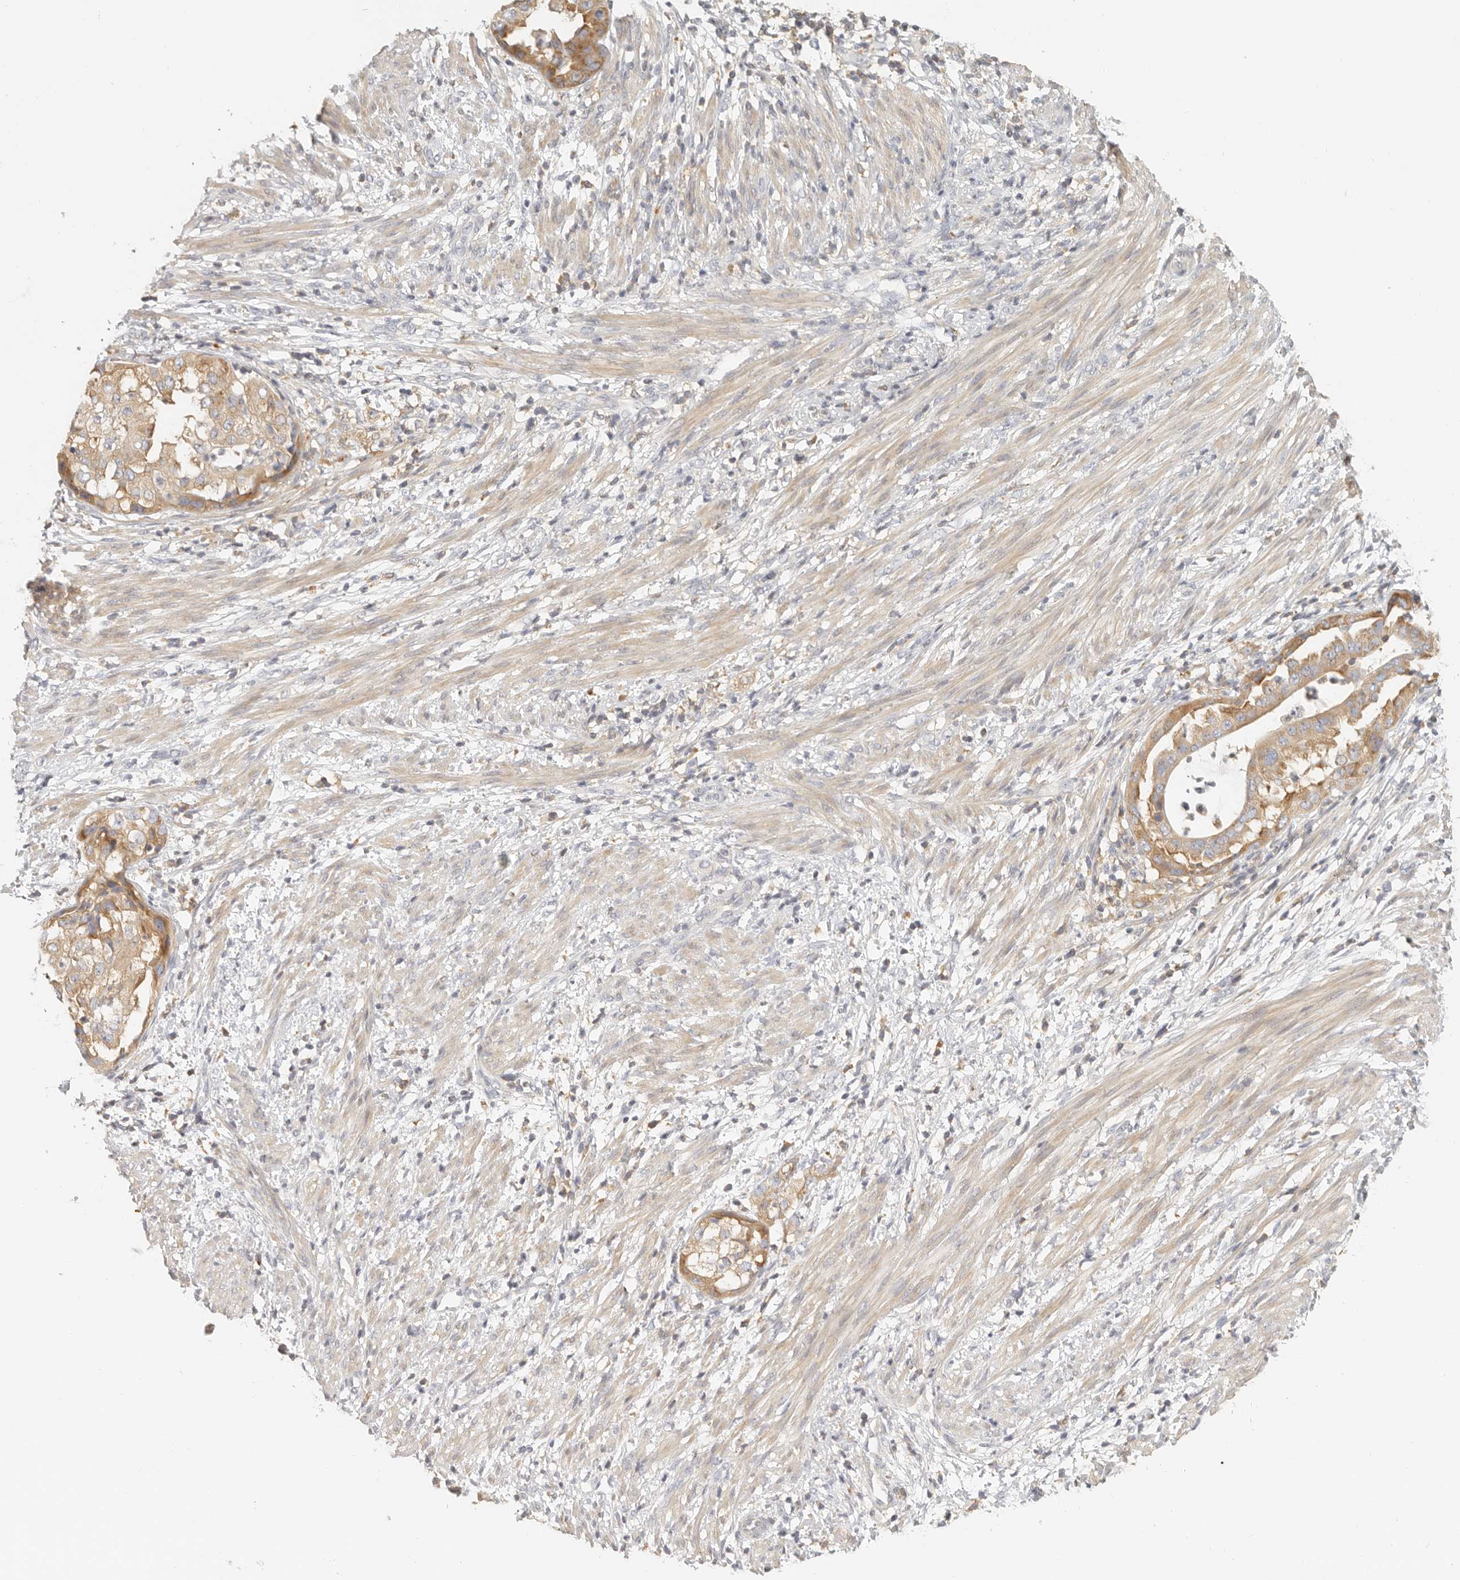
{"staining": {"intensity": "moderate", "quantity": ">75%", "location": "cytoplasmic/membranous"}, "tissue": "endometrial cancer", "cell_type": "Tumor cells", "image_type": "cancer", "snomed": [{"axis": "morphology", "description": "Adenocarcinoma, NOS"}, {"axis": "topography", "description": "Endometrium"}], "caption": "DAB (3,3'-diaminobenzidine) immunohistochemical staining of human adenocarcinoma (endometrial) shows moderate cytoplasmic/membranous protein expression in about >75% of tumor cells.", "gene": "ANXA9", "patient": {"sex": "female", "age": 85}}